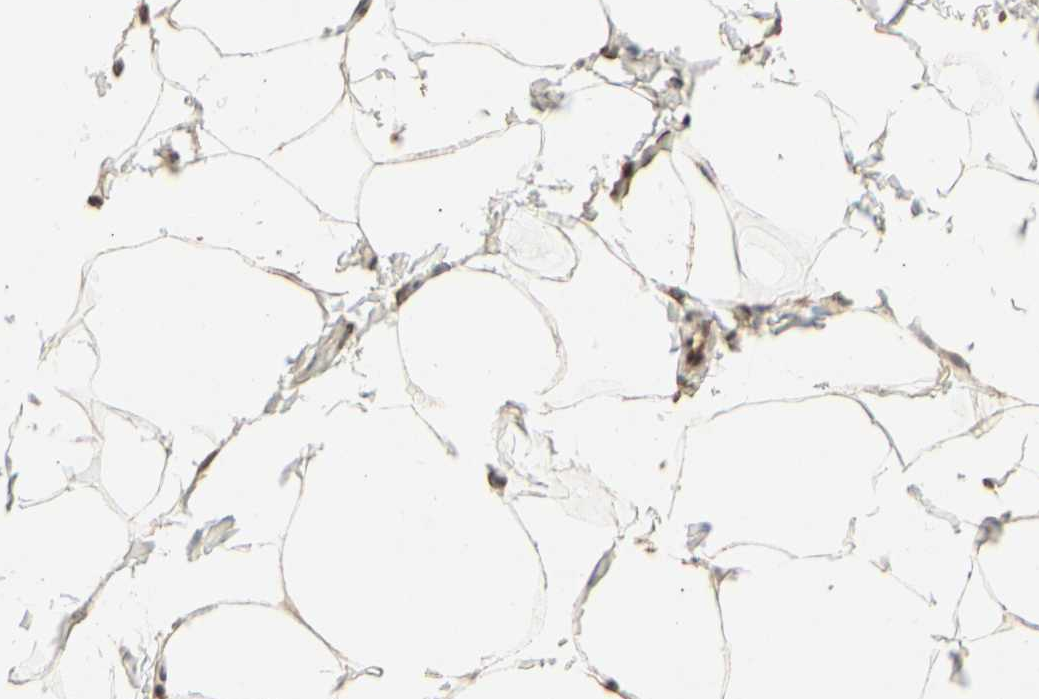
{"staining": {"intensity": "moderate", "quantity": ">75%", "location": "cytoplasmic/membranous"}, "tissue": "adipose tissue", "cell_type": "Adipocytes", "image_type": "normal", "snomed": [{"axis": "morphology", "description": "Normal tissue, NOS"}, {"axis": "topography", "description": "Vascular tissue"}], "caption": "Immunohistochemical staining of unremarkable human adipose tissue exhibits moderate cytoplasmic/membranous protein staining in about >75% of adipocytes. The protein of interest is shown in brown color, while the nuclei are stained blue.", "gene": "RNF180", "patient": {"sex": "male", "age": 41}}